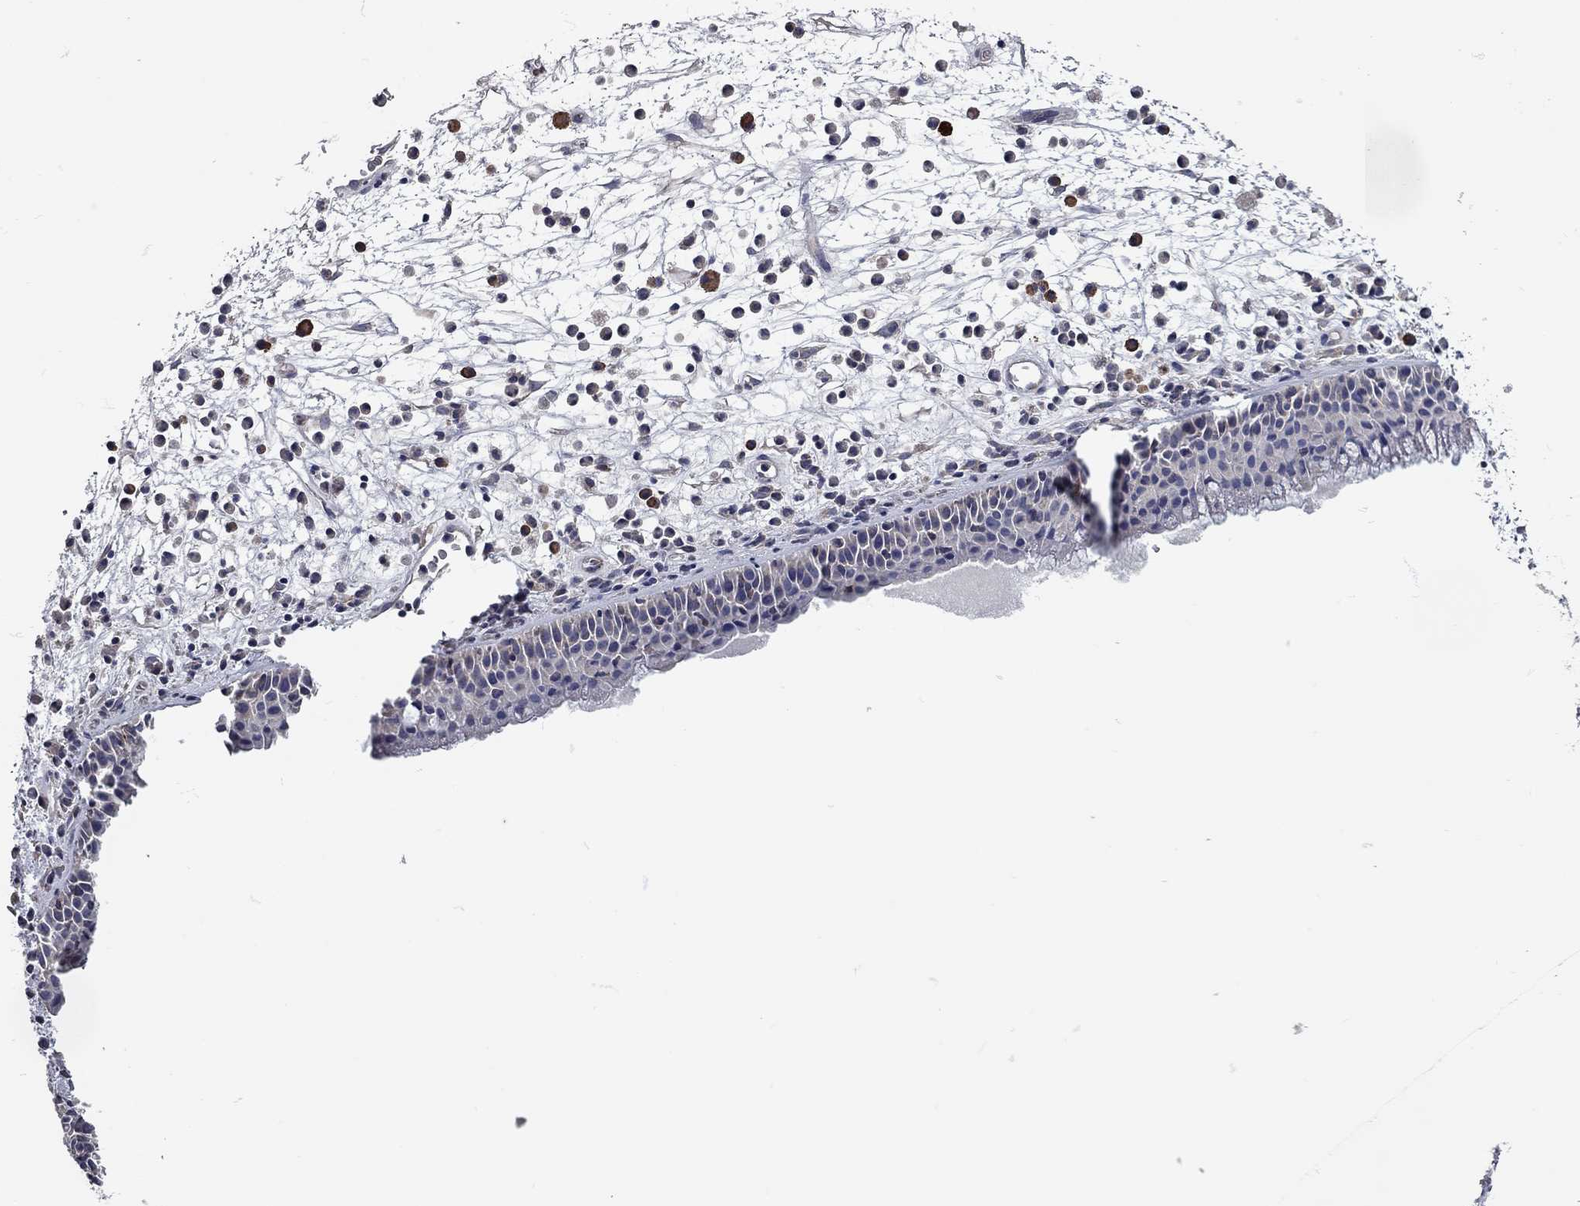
{"staining": {"intensity": "negative", "quantity": "none", "location": "none"}, "tissue": "nasopharynx", "cell_type": "Respiratory epithelial cells", "image_type": "normal", "snomed": [{"axis": "morphology", "description": "Normal tissue, NOS"}, {"axis": "topography", "description": "Nasopharynx"}], "caption": "The micrograph displays no significant positivity in respiratory epithelial cells of nasopharynx. Nuclei are stained in blue.", "gene": "XAGE2", "patient": {"sex": "female", "age": 73}}